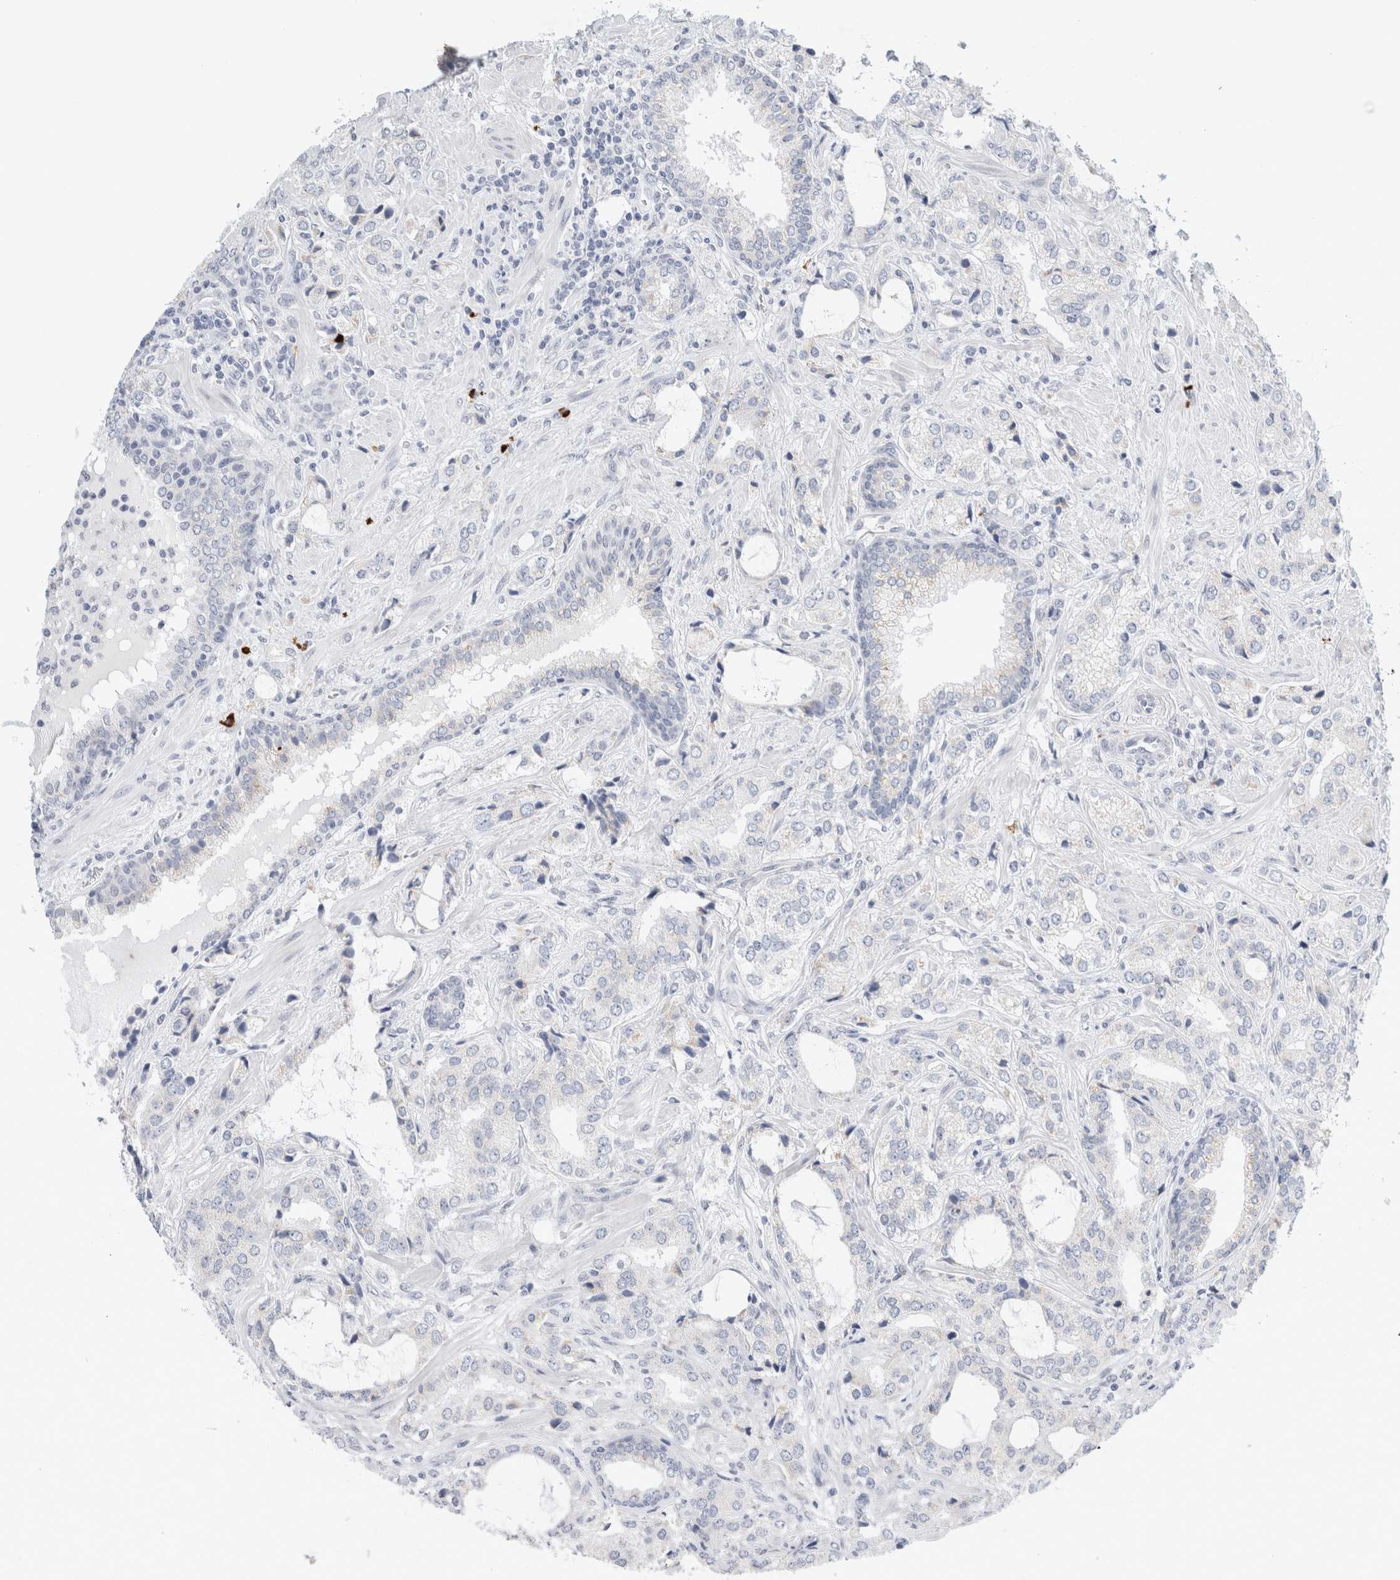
{"staining": {"intensity": "negative", "quantity": "none", "location": "none"}, "tissue": "prostate cancer", "cell_type": "Tumor cells", "image_type": "cancer", "snomed": [{"axis": "morphology", "description": "Adenocarcinoma, High grade"}, {"axis": "topography", "description": "Prostate"}], "caption": "An image of human prostate cancer (high-grade adenocarcinoma) is negative for staining in tumor cells.", "gene": "SLC22A12", "patient": {"sex": "male", "age": 66}}